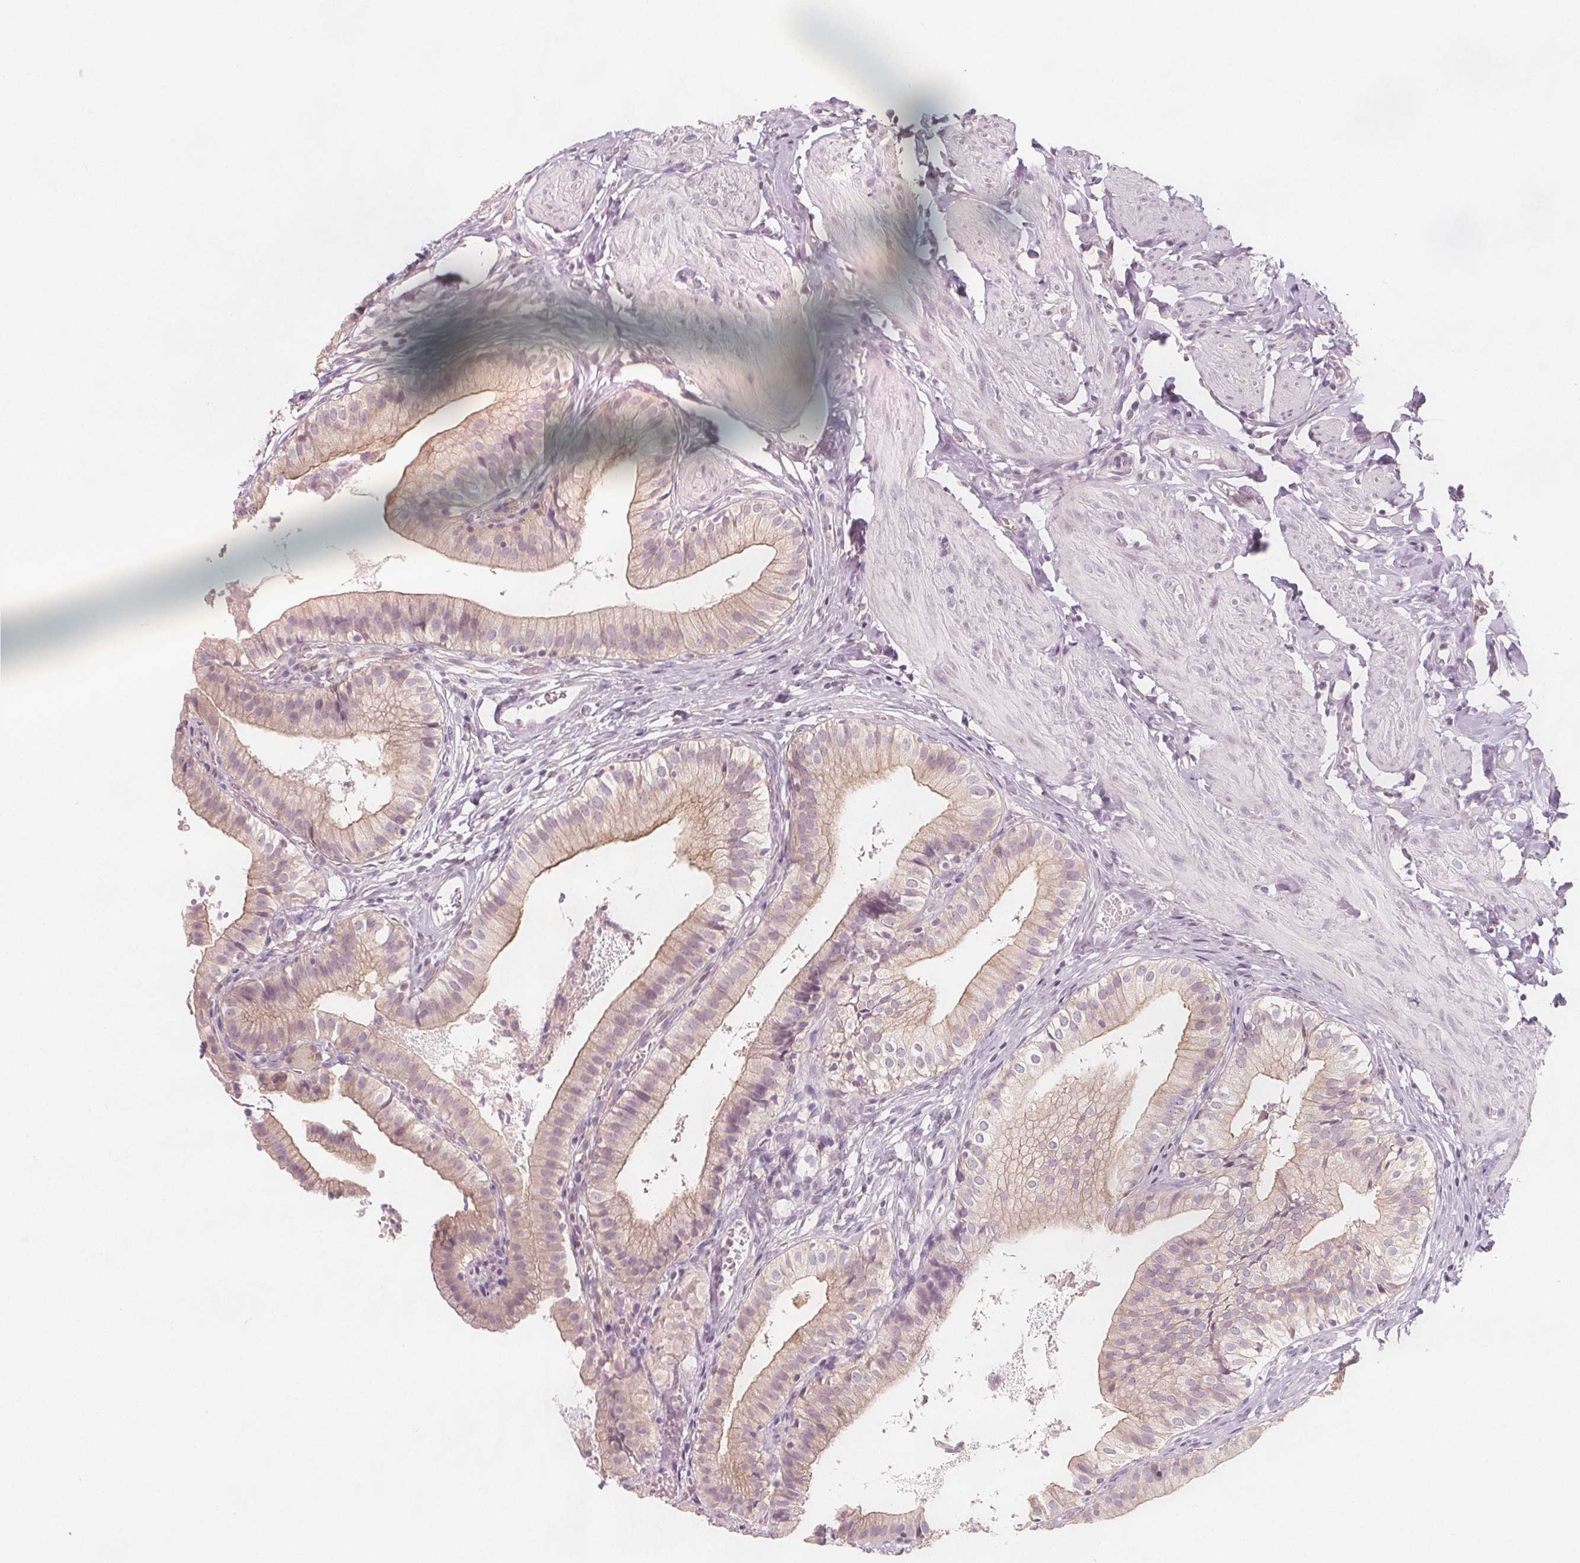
{"staining": {"intensity": "weak", "quantity": "<25%", "location": "cytoplasmic/membranous"}, "tissue": "gallbladder", "cell_type": "Glandular cells", "image_type": "normal", "snomed": [{"axis": "morphology", "description": "Normal tissue, NOS"}, {"axis": "topography", "description": "Gallbladder"}], "caption": "High magnification brightfield microscopy of normal gallbladder stained with DAB (brown) and counterstained with hematoxylin (blue): glandular cells show no significant positivity.", "gene": "C1orf167", "patient": {"sex": "female", "age": 47}}